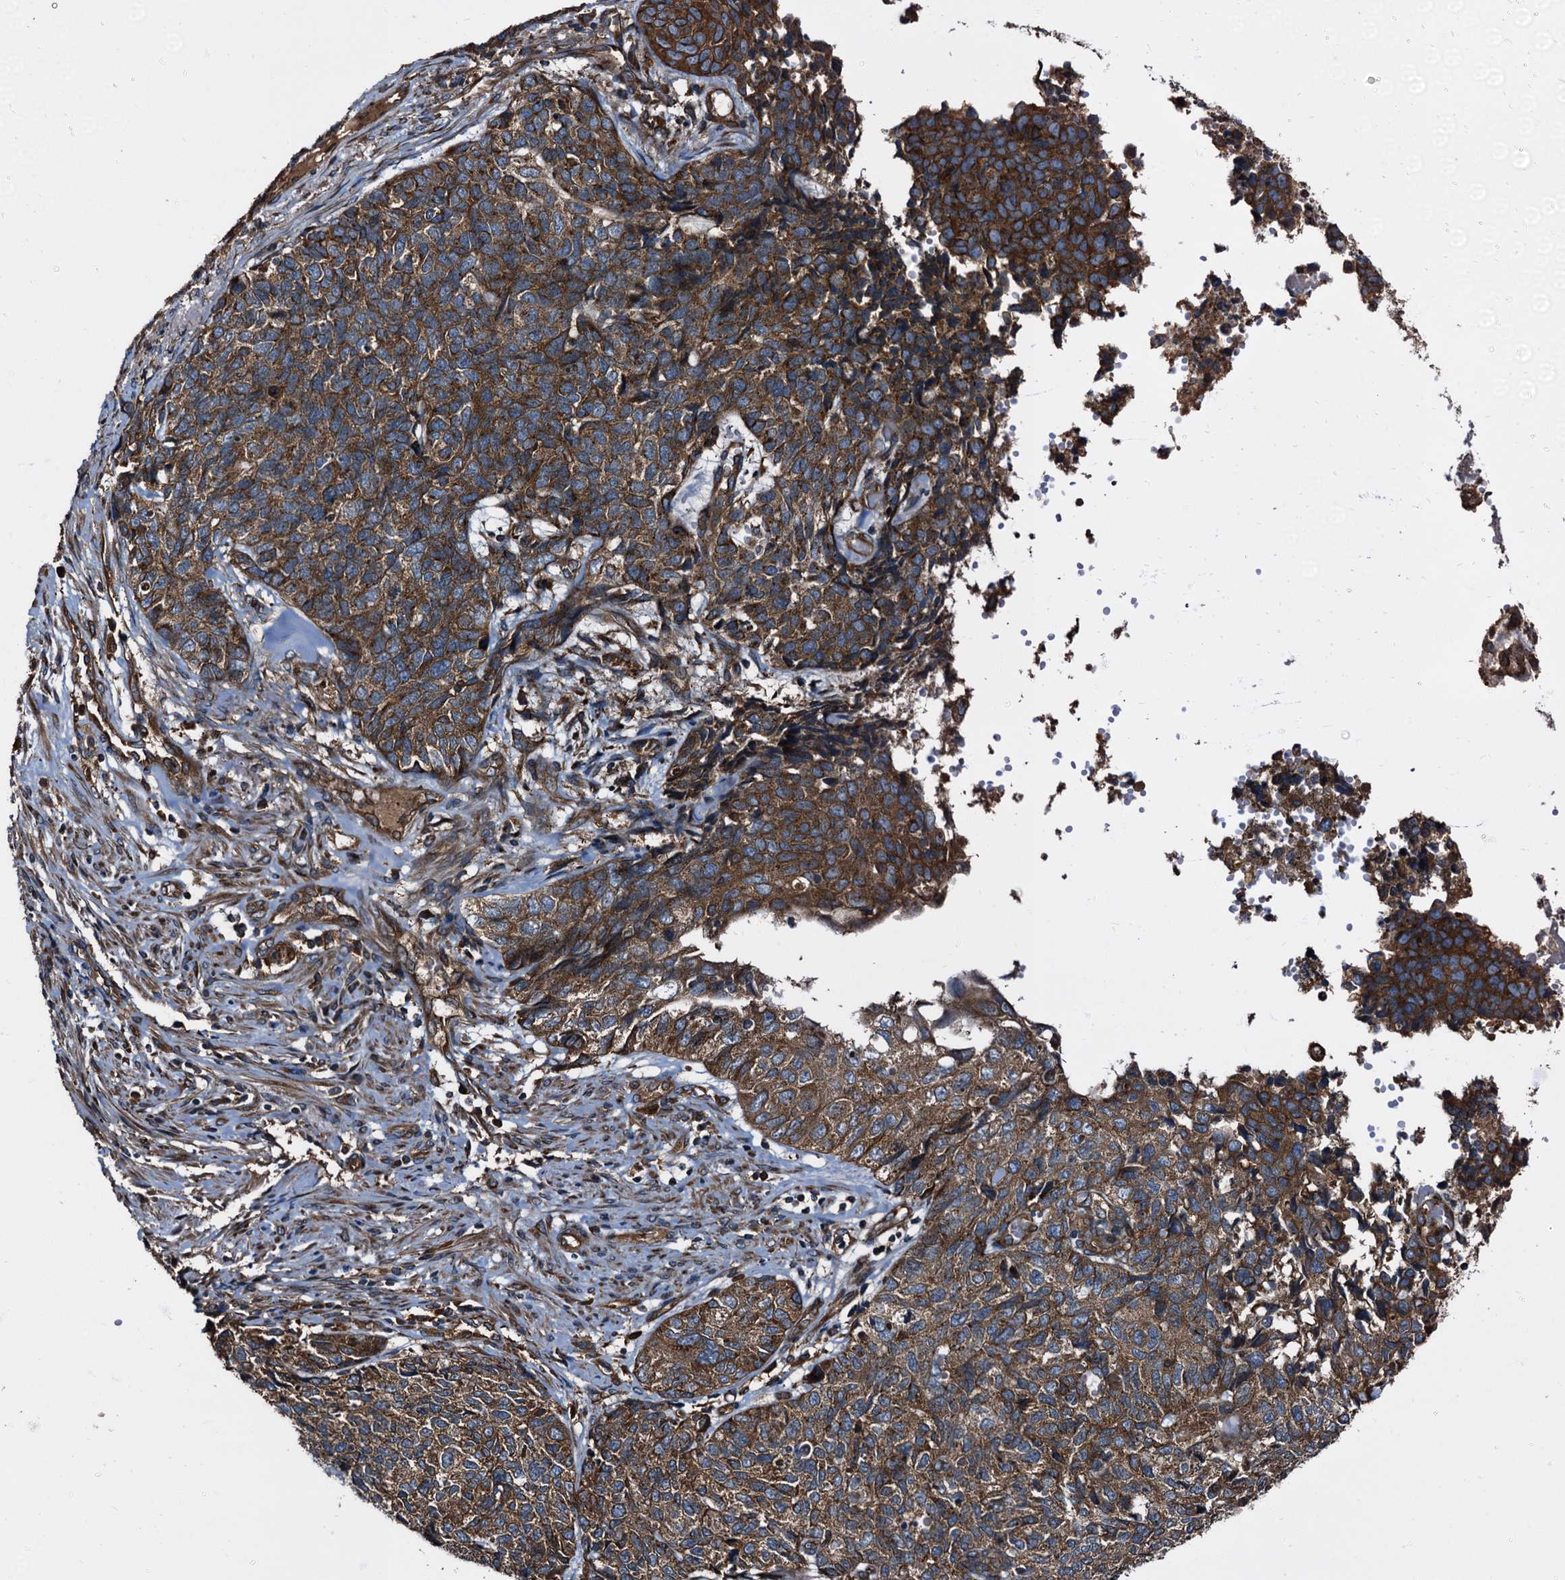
{"staining": {"intensity": "strong", "quantity": ">75%", "location": "cytoplasmic/membranous"}, "tissue": "cervical cancer", "cell_type": "Tumor cells", "image_type": "cancer", "snomed": [{"axis": "morphology", "description": "Squamous cell carcinoma, NOS"}, {"axis": "topography", "description": "Cervix"}], "caption": "Human cervical cancer stained for a protein (brown) demonstrates strong cytoplasmic/membranous positive expression in about >75% of tumor cells.", "gene": "PEX5", "patient": {"sex": "female", "age": 63}}